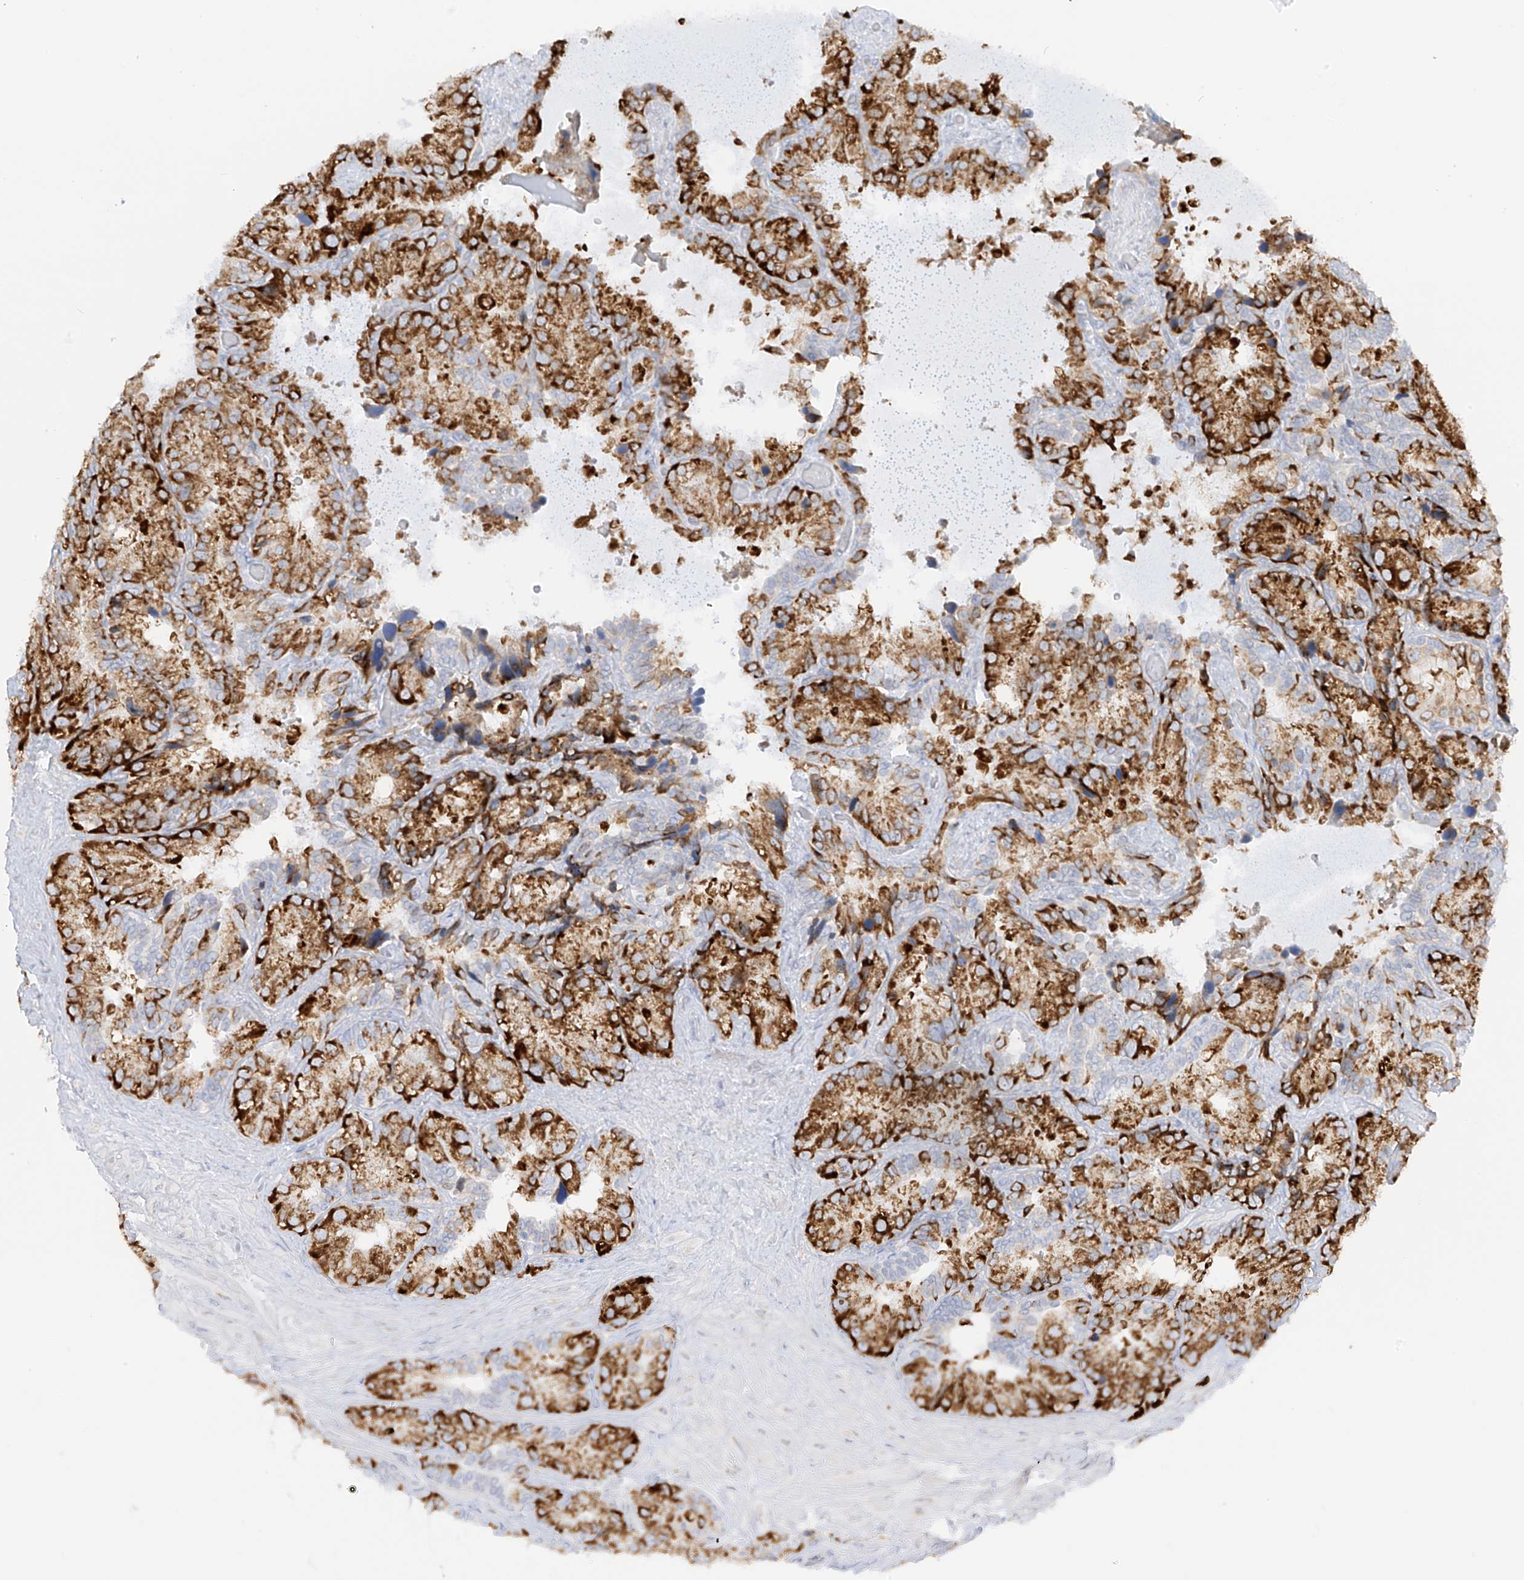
{"staining": {"intensity": "strong", "quantity": ">75%", "location": "cytoplasmic/membranous"}, "tissue": "seminal vesicle", "cell_type": "Glandular cells", "image_type": "normal", "snomed": [{"axis": "morphology", "description": "Normal tissue, NOS"}, {"axis": "topography", "description": "Prostate"}, {"axis": "topography", "description": "Seminal veicle"}], "caption": "Immunohistochemical staining of unremarkable human seminal vesicle shows high levels of strong cytoplasmic/membranous staining in approximately >75% of glandular cells.", "gene": "LRRC59", "patient": {"sex": "male", "age": 68}}